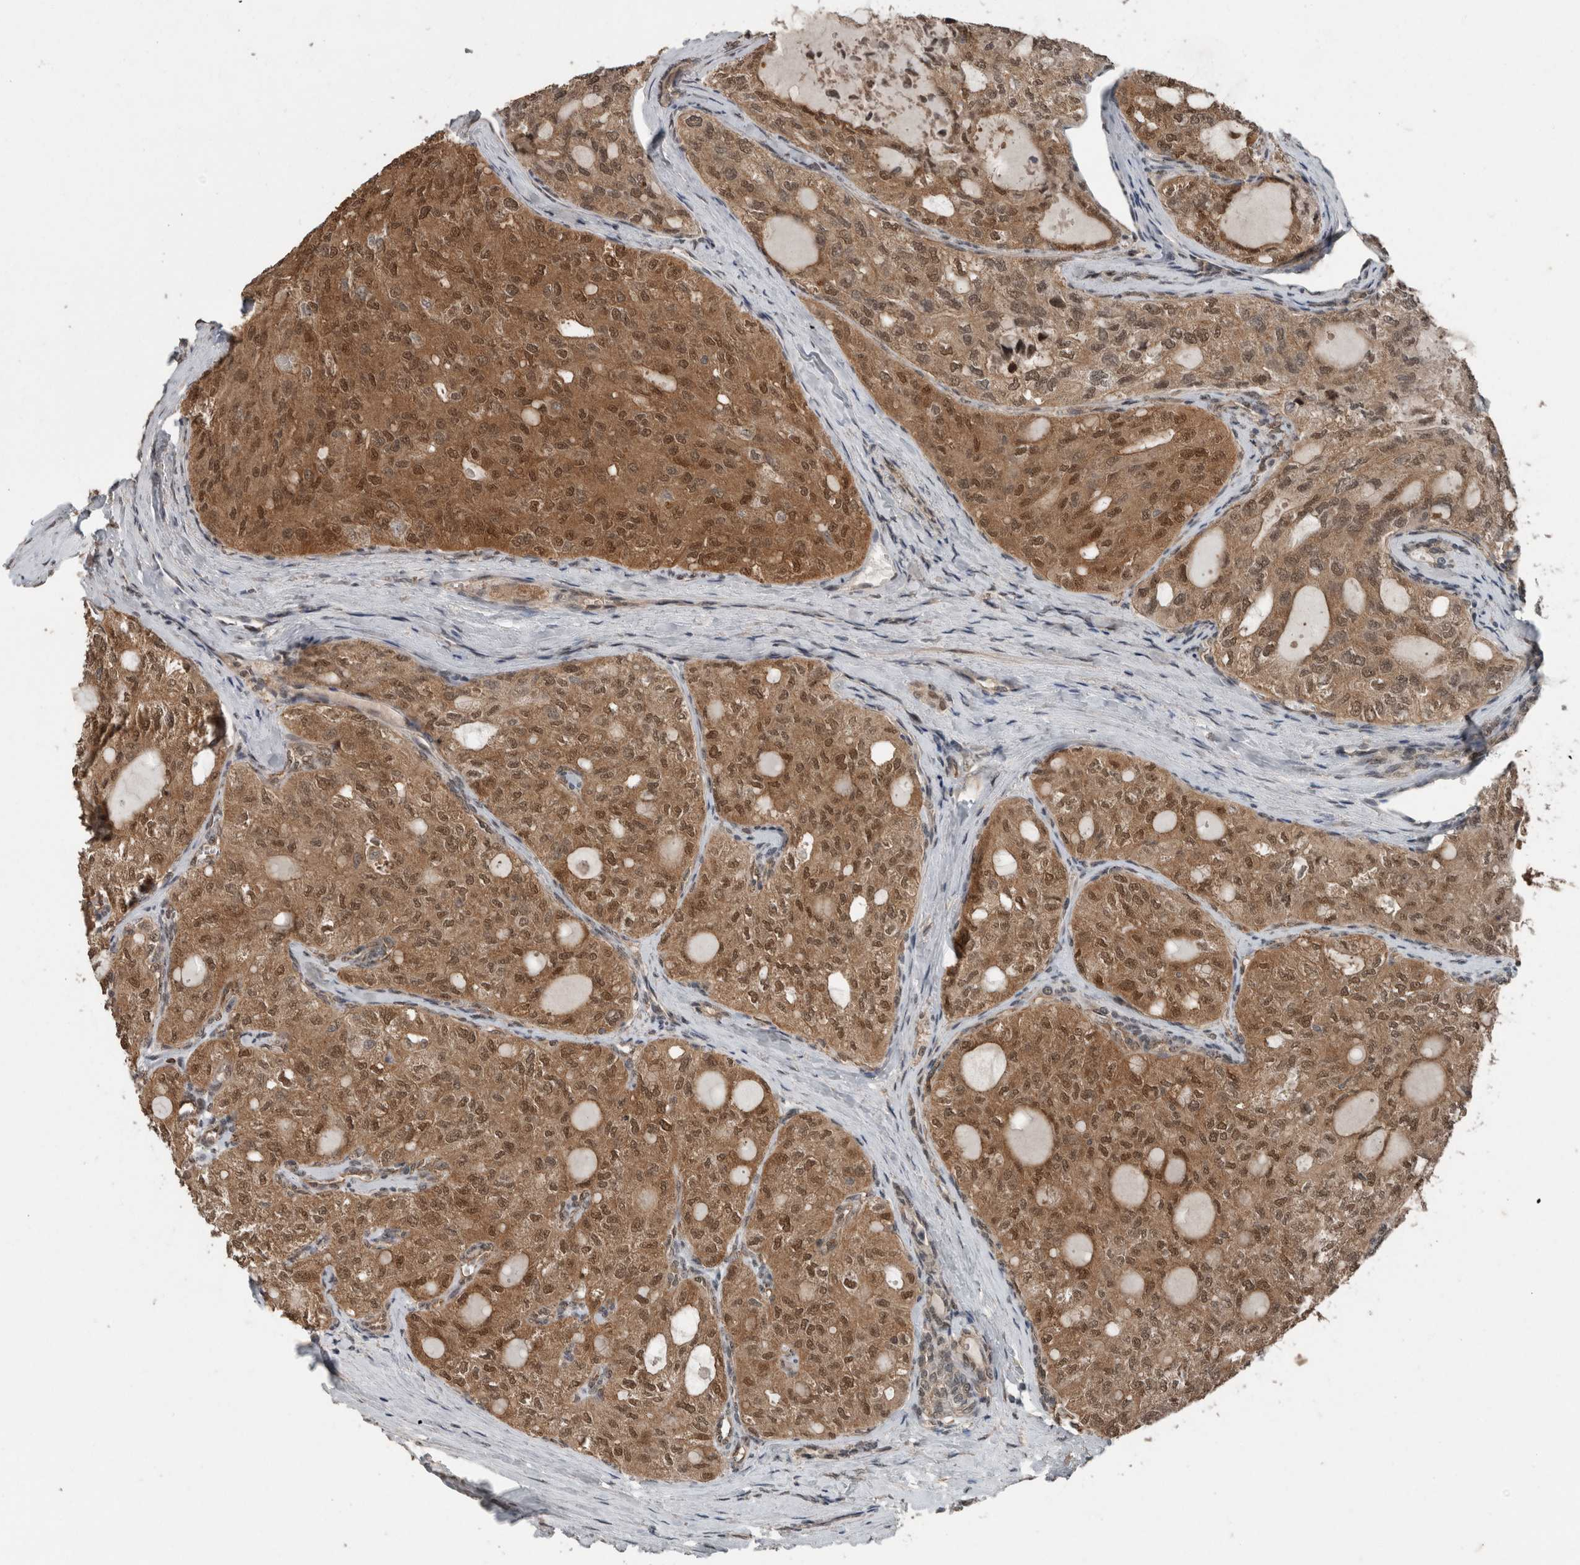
{"staining": {"intensity": "moderate", "quantity": ">75%", "location": "cytoplasmic/membranous,nuclear"}, "tissue": "thyroid cancer", "cell_type": "Tumor cells", "image_type": "cancer", "snomed": [{"axis": "morphology", "description": "Follicular adenoma carcinoma, NOS"}, {"axis": "topography", "description": "Thyroid gland"}], "caption": "Protein expression analysis of thyroid cancer (follicular adenoma carcinoma) exhibits moderate cytoplasmic/membranous and nuclear positivity in about >75% of tumor cells.", "gene": "MYO1E", "patient": {"sex": "male", "age": 75}}